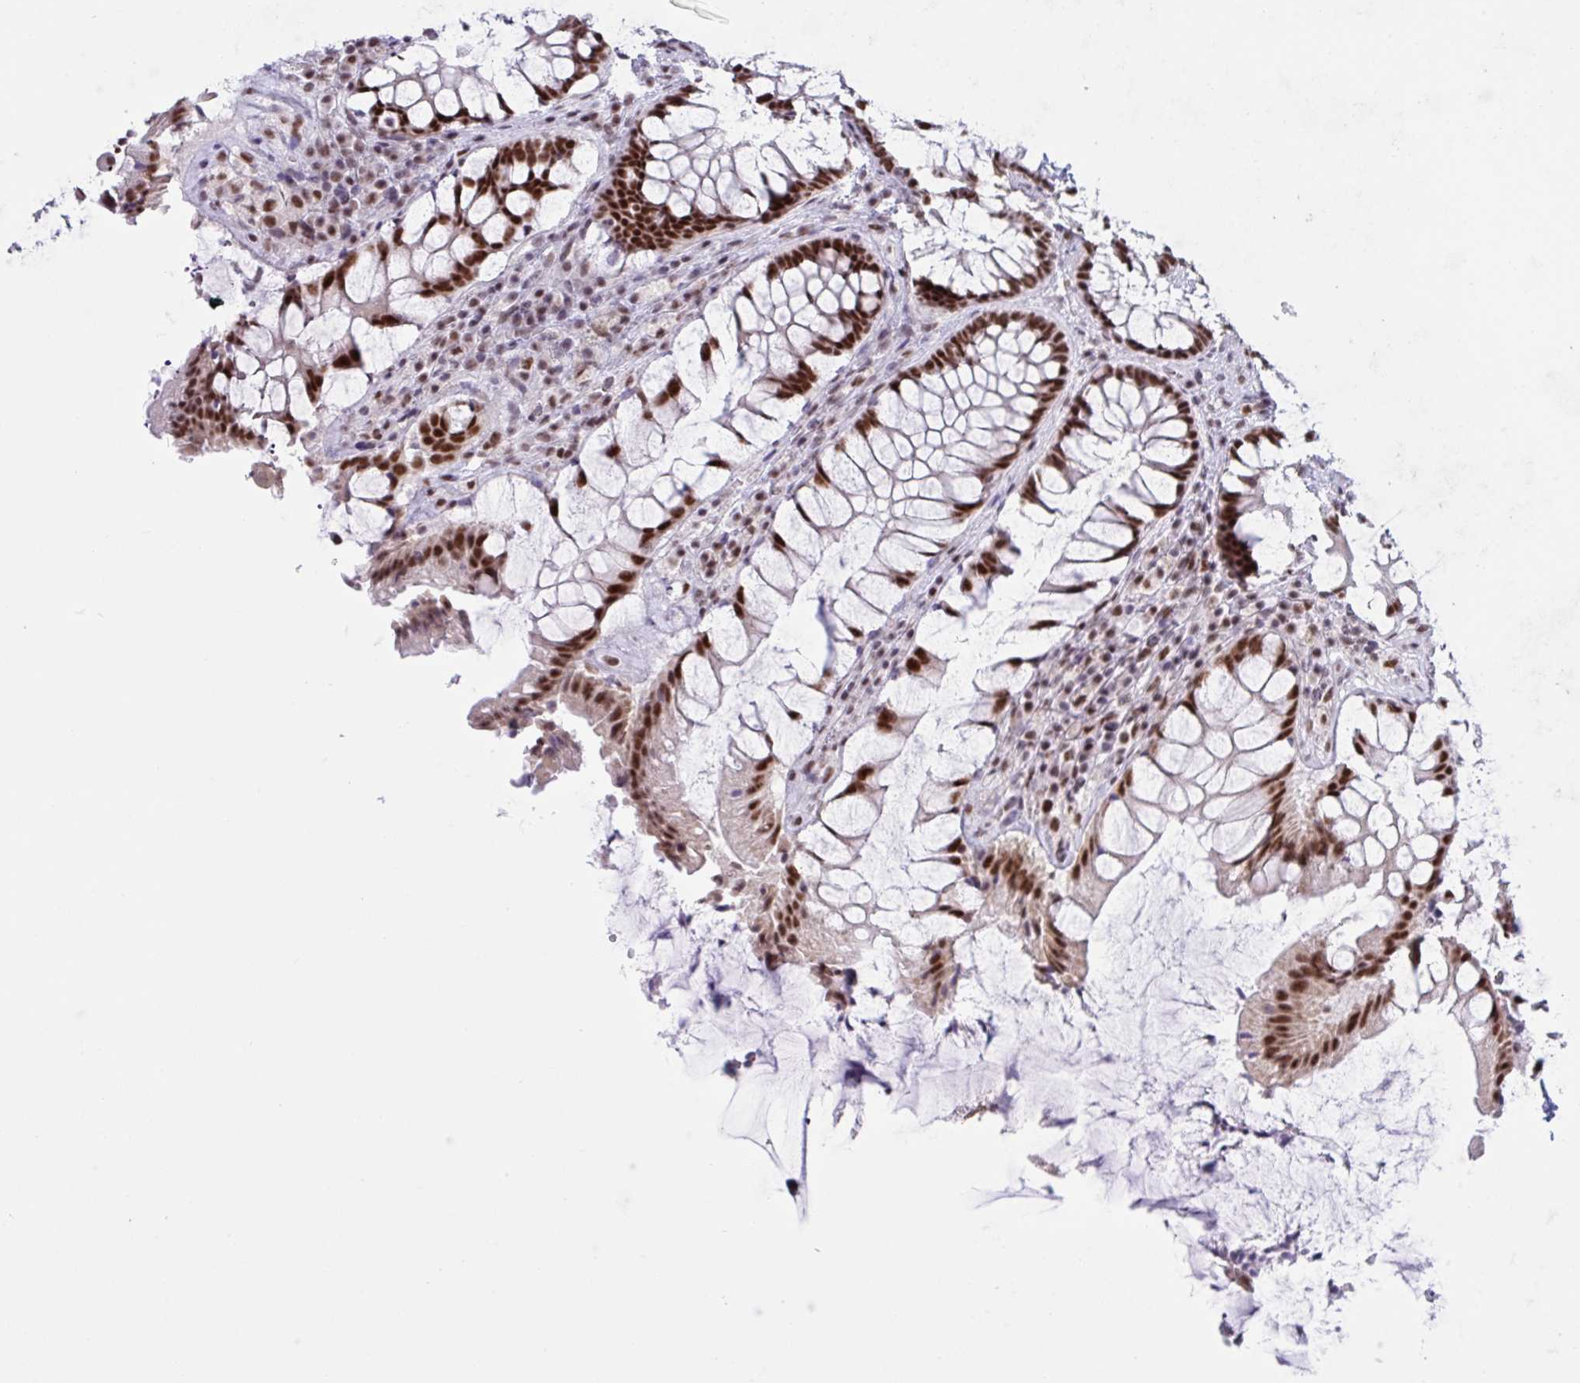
{"staining": {"intensity": "strong", "quantity": ">75%", "location": "nuclear"}, "tissue": "rectum", "cell_type": "Glandular cells", "image_type": "normal", "snomed": [{"axis": "morphology", "description": "Normal tissue, NOS"}, {"axis": "topography", "description": "Rectum"}], "caption": "A photomicrograph of human rectum stained for a protein displays strong nuclear brown staining in glandular cells. (DAB (3,3'-diaminobenzidine) IHC with brightfield microscopy, high magnification).", "gene": "PPP1R10", "patient": {"sex": "female", "age": 58}}